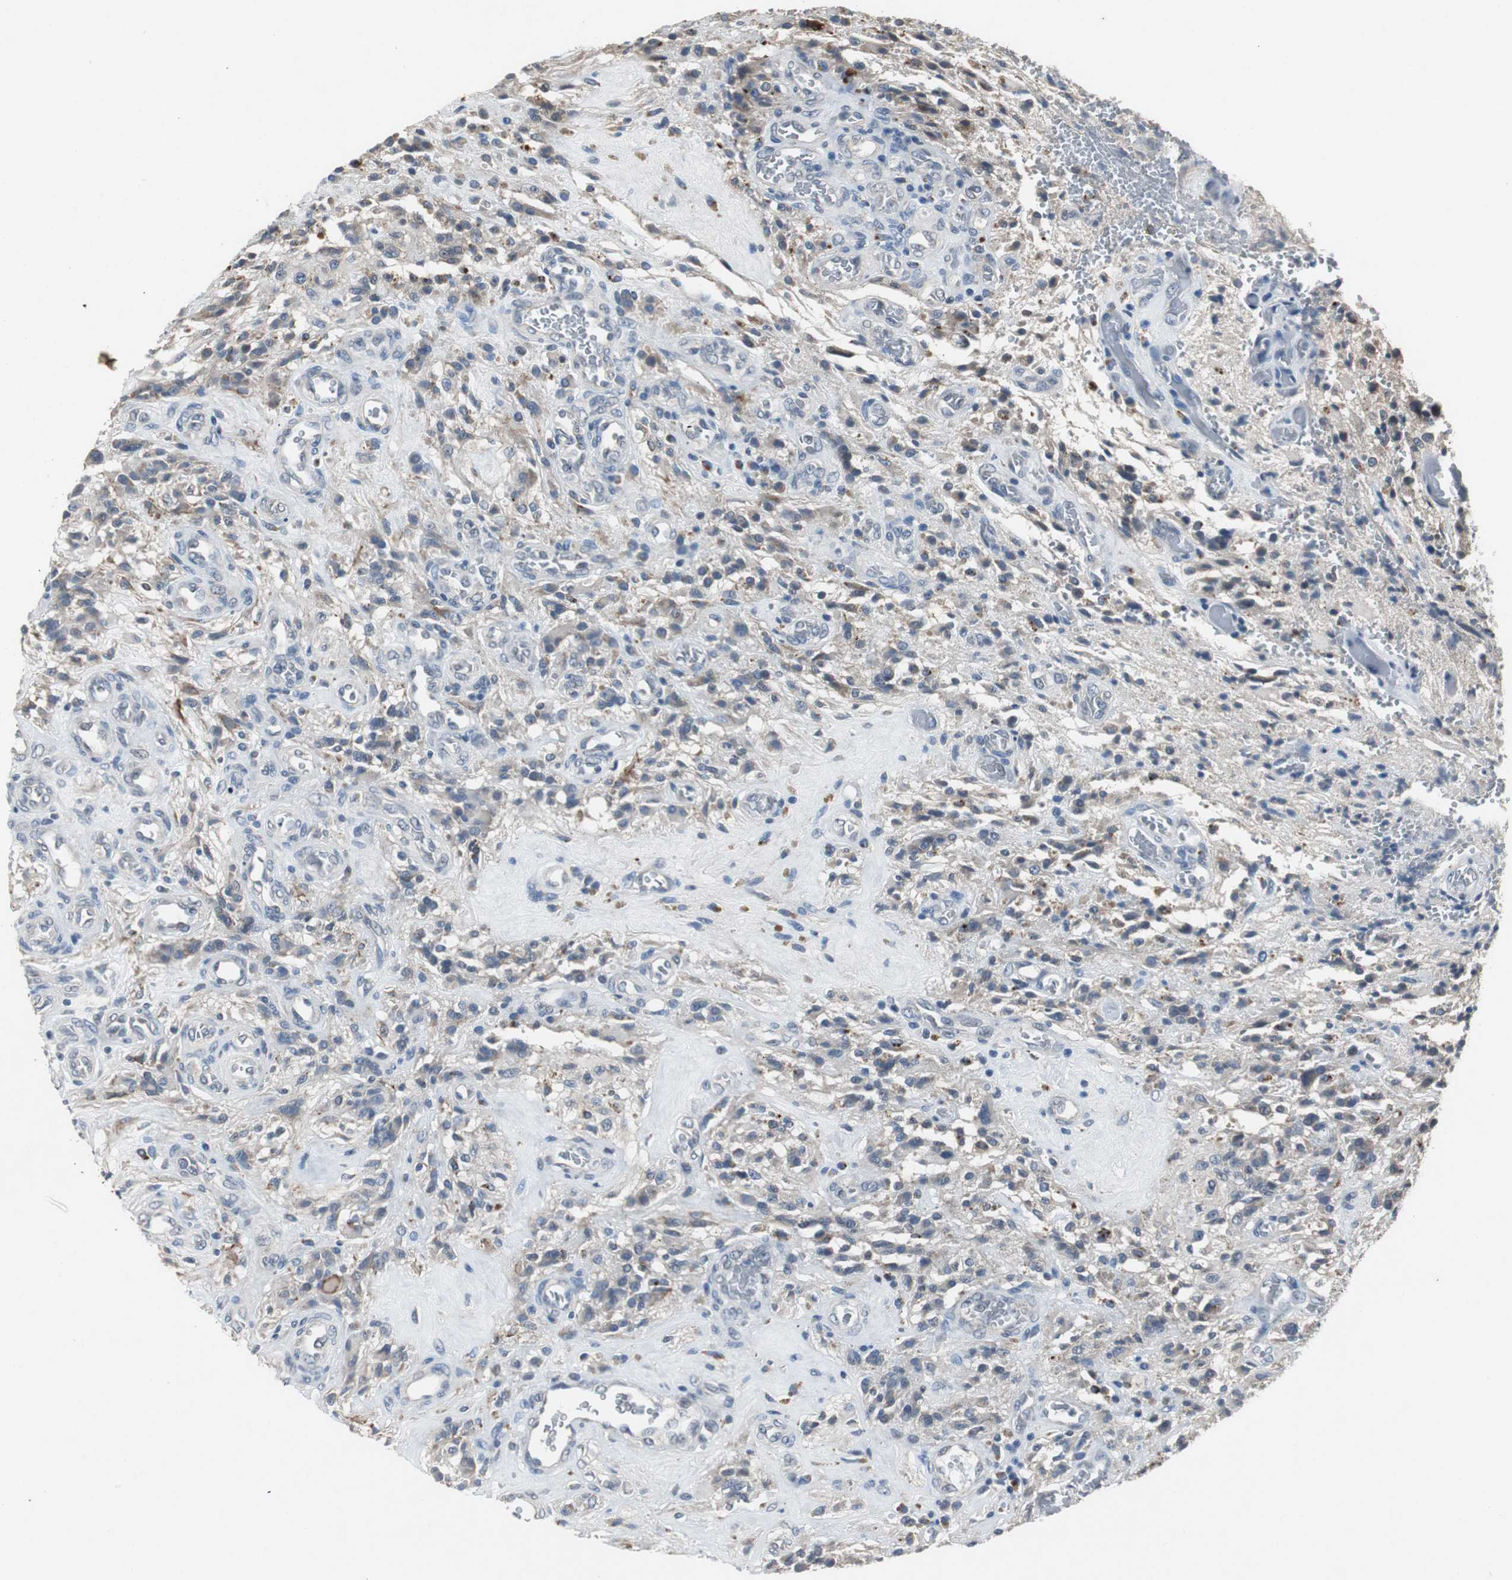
{"staining": {"intensity": "weak", "quantity": "25%-75%", "location": "cytoplasmic/membranous"}, "tissue": "glioma", "cell_type": "Tumor cells", "image_type": "cancer", "snomed": [{"axis": "morphology", "description": "Normal tissue, NOS"}, {"axis": "morphology", "description": "Glioma, malignant, High grade"}, {"axis": "topography", "description": "Cerebral cortex"}], "caption": "This micrograph demonstrates immunohistochemistry staining of human glioma, with low weak cytoplasmic/membranous positivity in about 25%-75% of tumor cells.", "gene": "PCYT1B", "patient": {"sex": "male", "age": 56}}